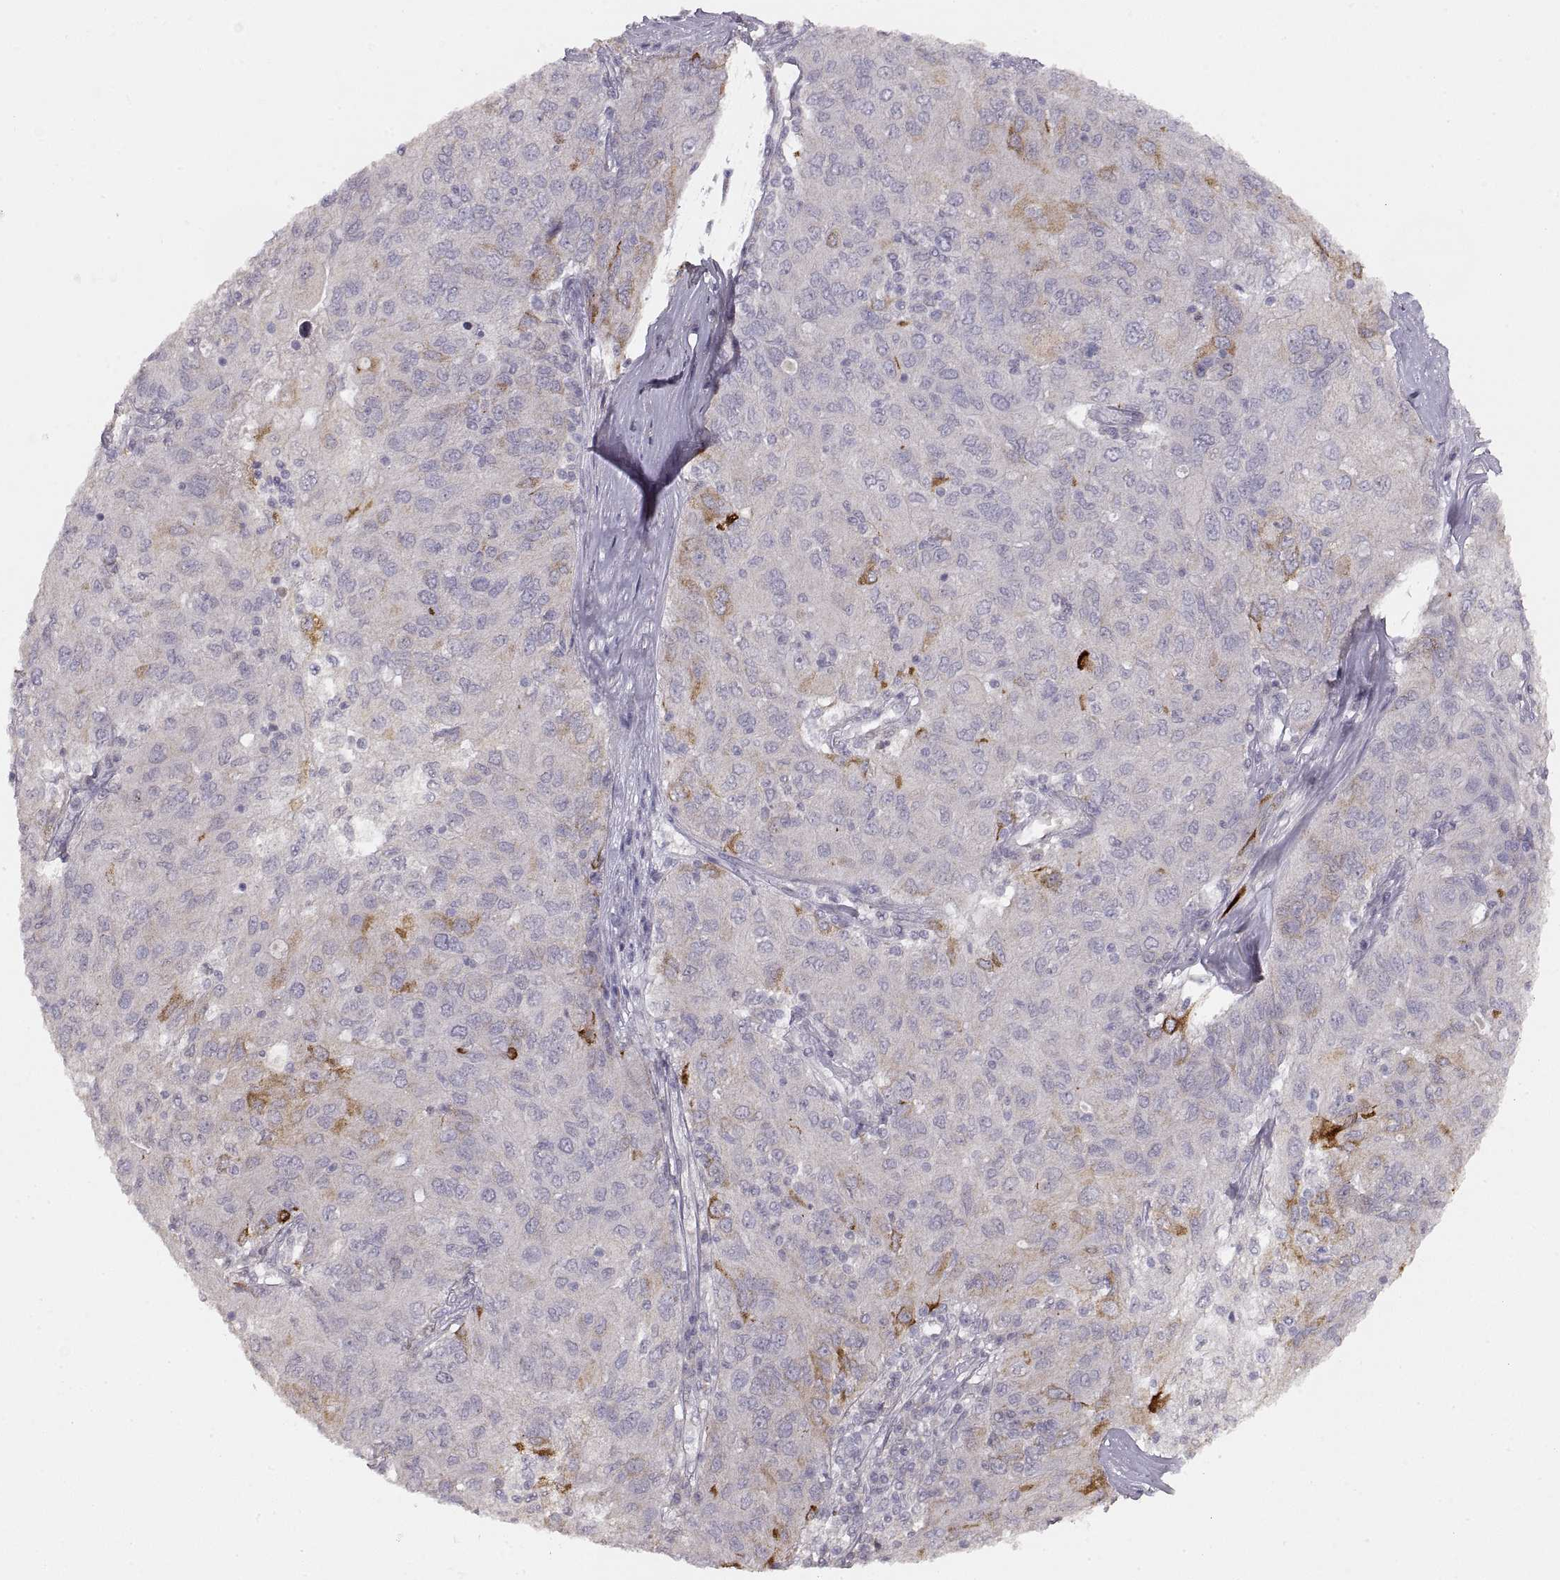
{"staining": {"intensity": "strong", "quantity": "<25%", "location": "cytoplasmic/membranous"}, "tissue": "ovarian cancer", "cell_type": "Tumor cells", "image_type": "cancer", "snomed": [{"axis": "morphology", "description": "Carcinoma, endometroid"}, {"axis": "topography", "description": "Ovary"}], "caption": "A brown stain highlights strong cytoplasmic/membranous expression of a protein in human ovarian cancer (endometroid carcinoma) tumor cells. The protein is shown in brown color, while the nuclei are stained blue.", "gene": "LAMC2", "patient": {"sex": "female", "age": 50}}